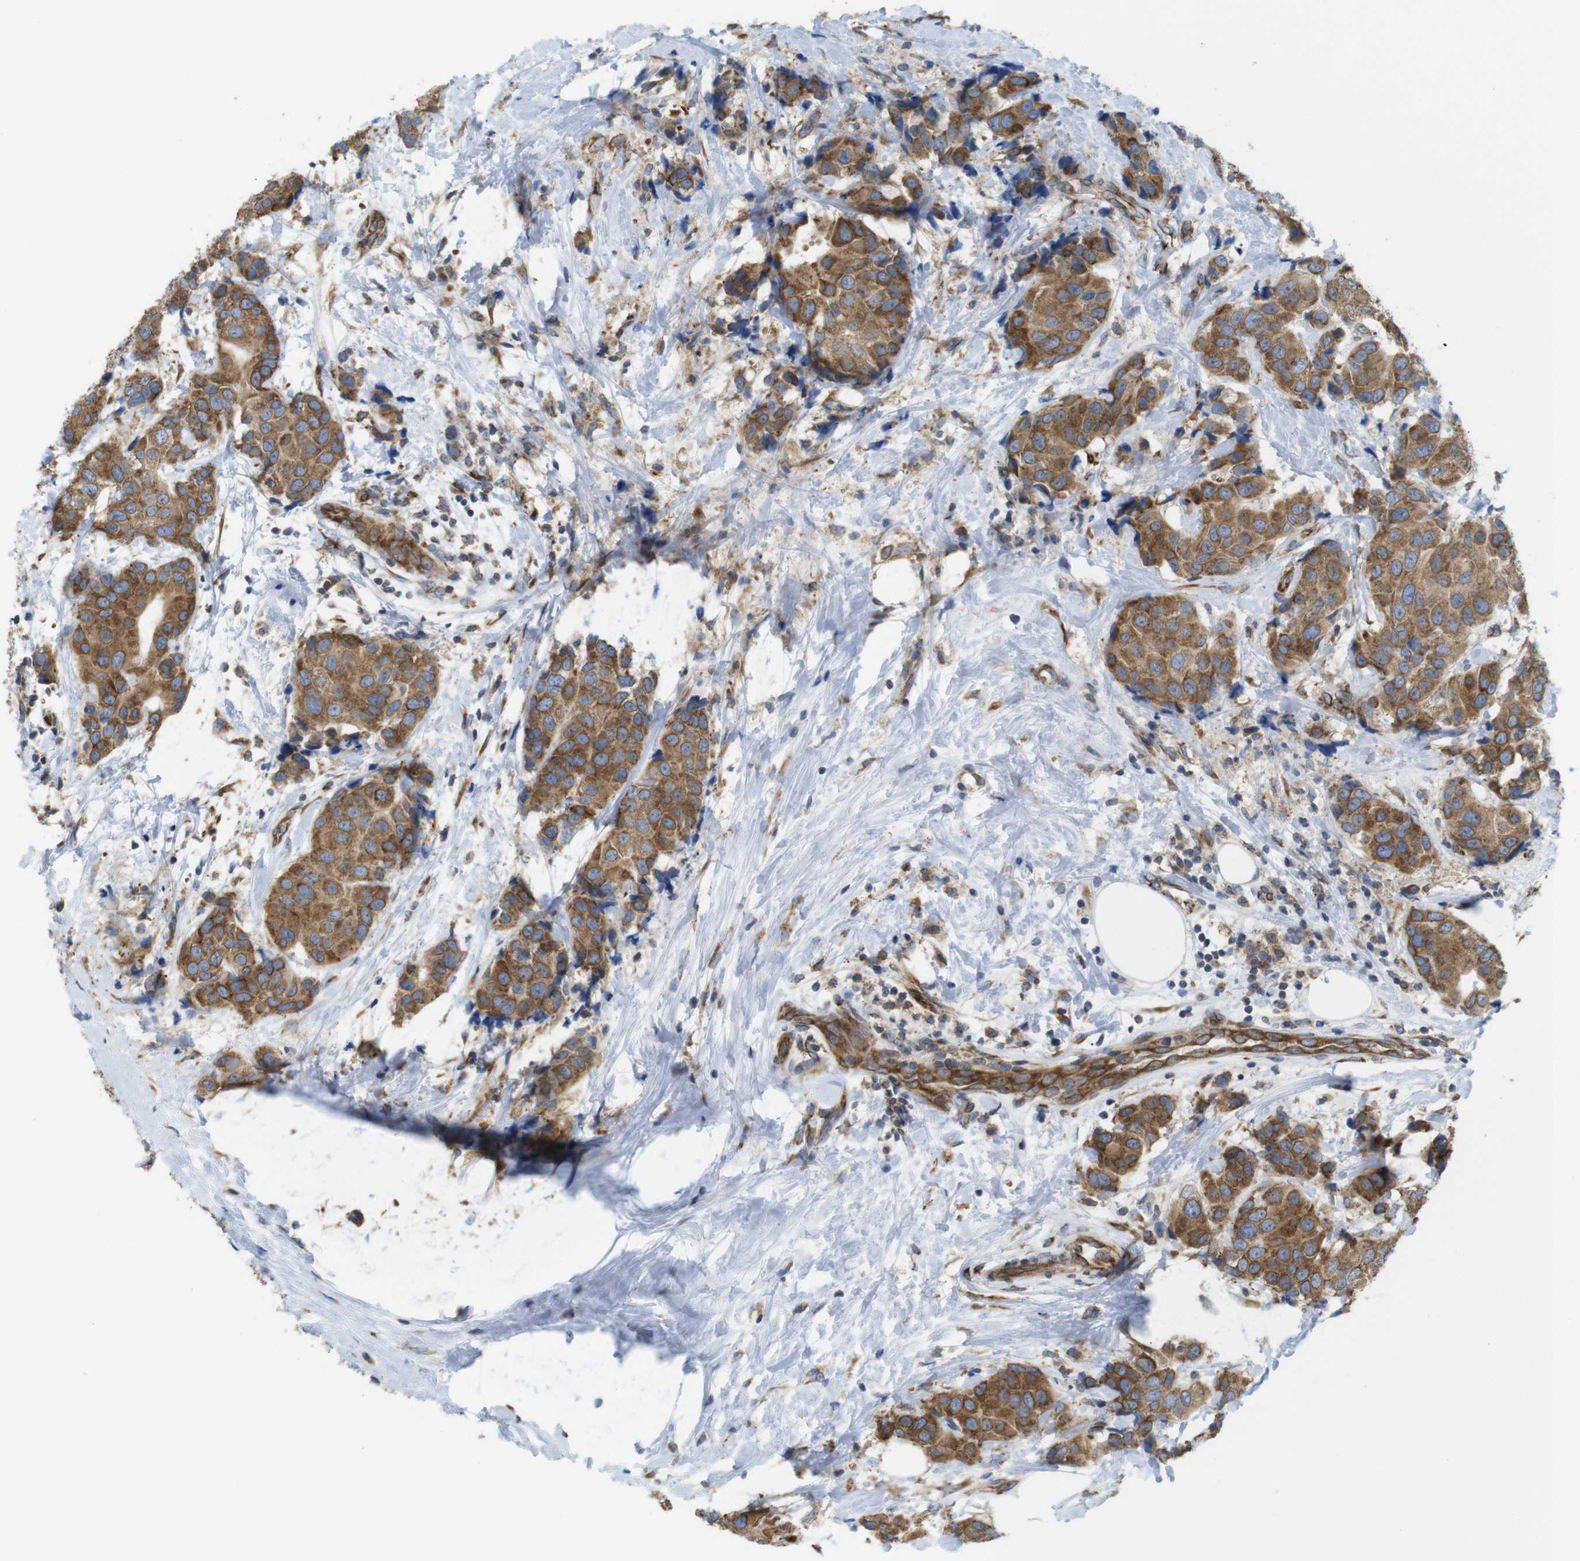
{"staining": {"intensity": "moderate", "quantity": ">75%", "location": "cytoplasmic/membranous"}, "tissue": "breast cancer", "cell_type": "Tumor cells", "image_type": "cancer", "snomed": [{"axis": "morphology", "description": "Normal tissue, NOS"}, {"axis": "morphology", "description": "Duct carcinoma"}, {"axis": "topography", "description": "Breast"}], "caption": "Approximately >75% of tumor cells in breast cancer display moderate cytoplasmic/membranous protein staining as visualized by brown immunohistochemical staining.", "gene": "PCNX2", "patient": {"sex": "female", "age": 39}}